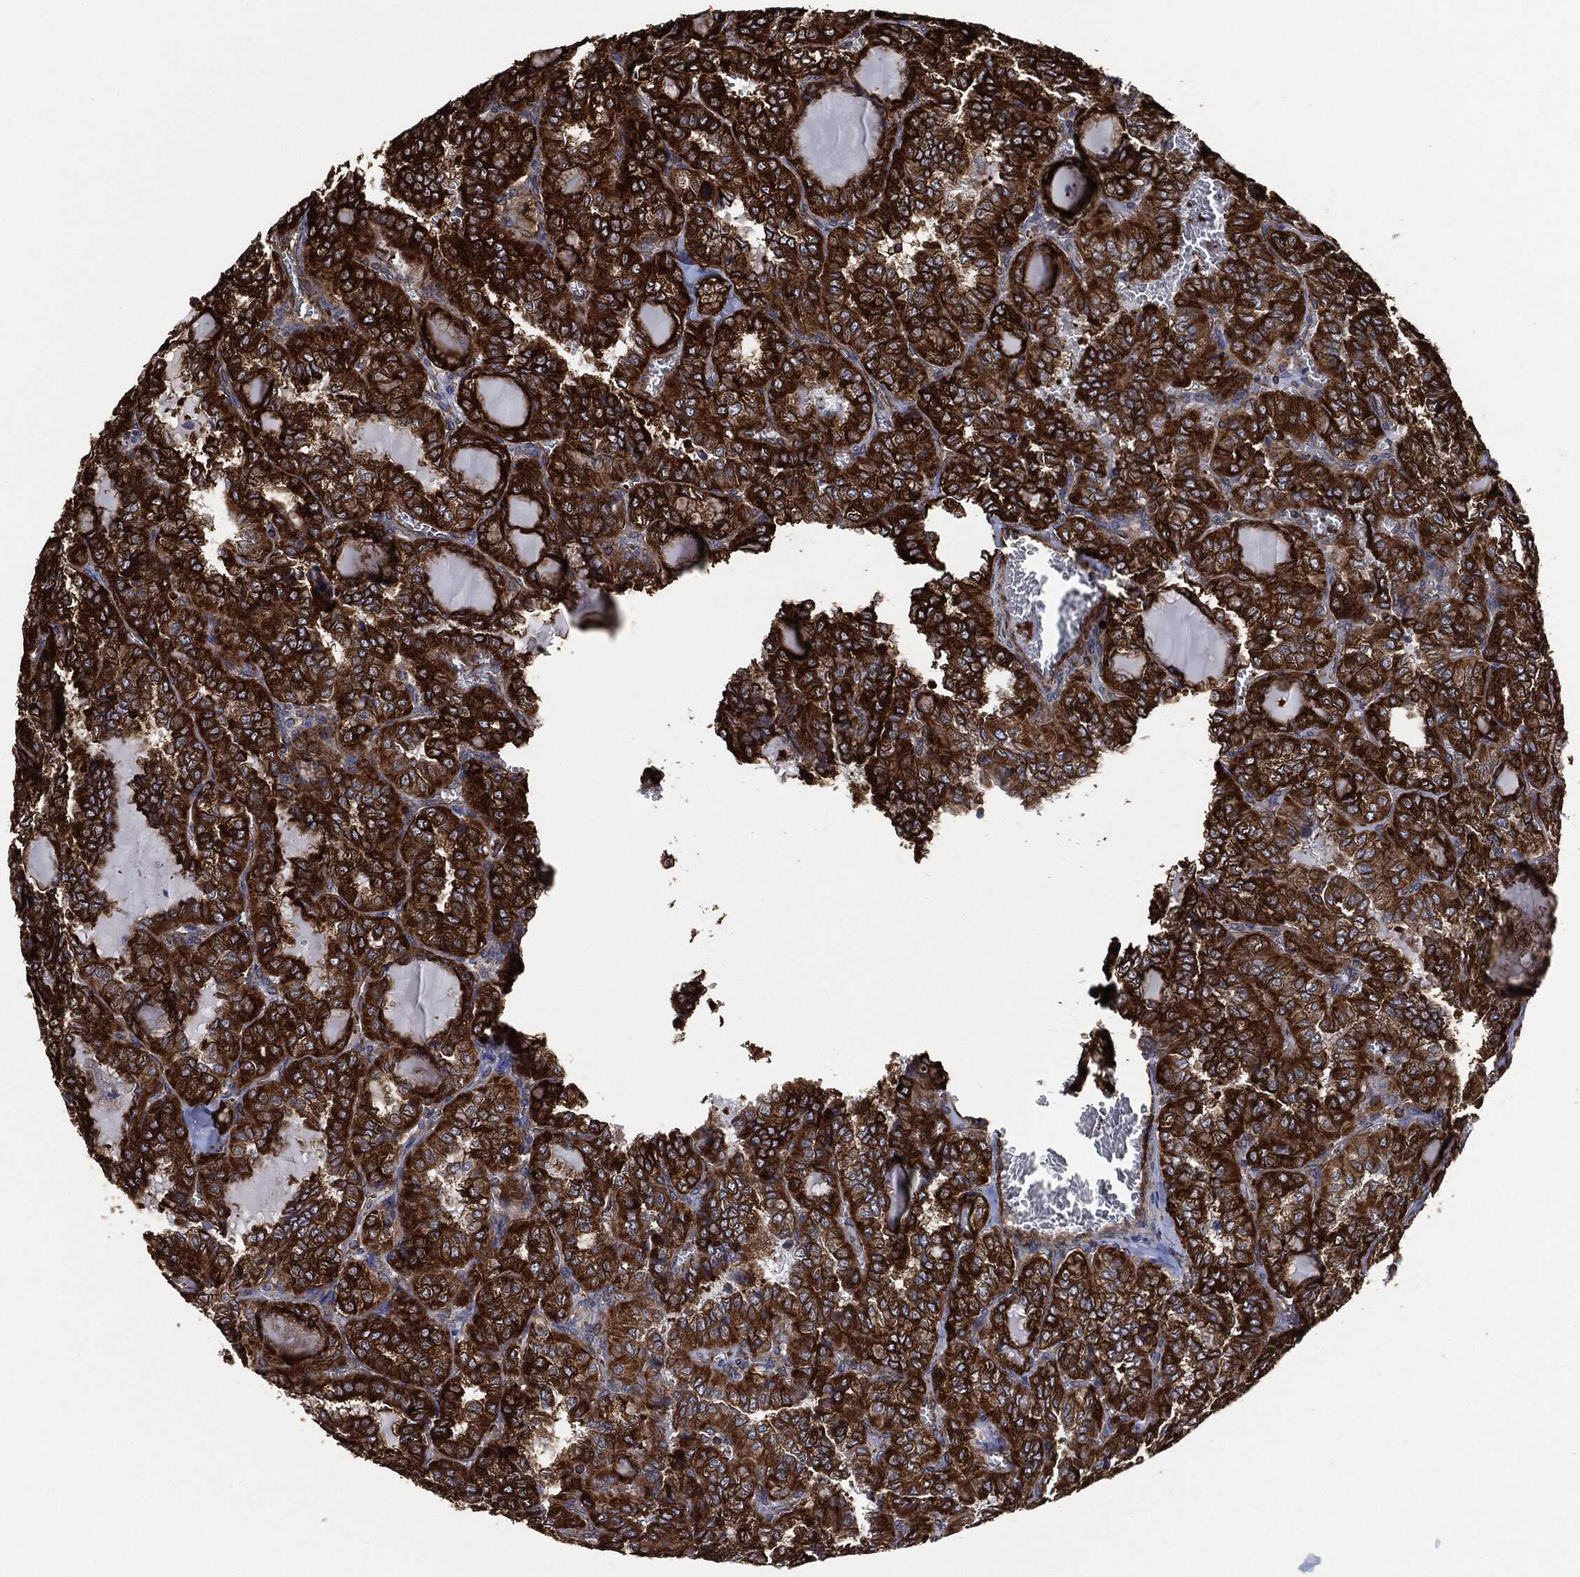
{"staining": {"intensity": "strong", "quantity": ">75%", "location": "cytoplasmic/membranous"}, "tissue": "thyroid cancer", "cell_type": "Tumor cells", "image_type": "cancer", "snomed": [{"axis": "morphology", "description": "Papillary adenocarcinoma, NOS"}, {"axis": "topography", "description": "Thyroid gland"}], "caption": "Immunohistochemistry of thyroid cancer reveals high levels of strong cytoplasmic/membranous staining in approximately >75% of tumor cells.", "gene": "AMFR", "patient": {"sex": "female", "age": 41}}